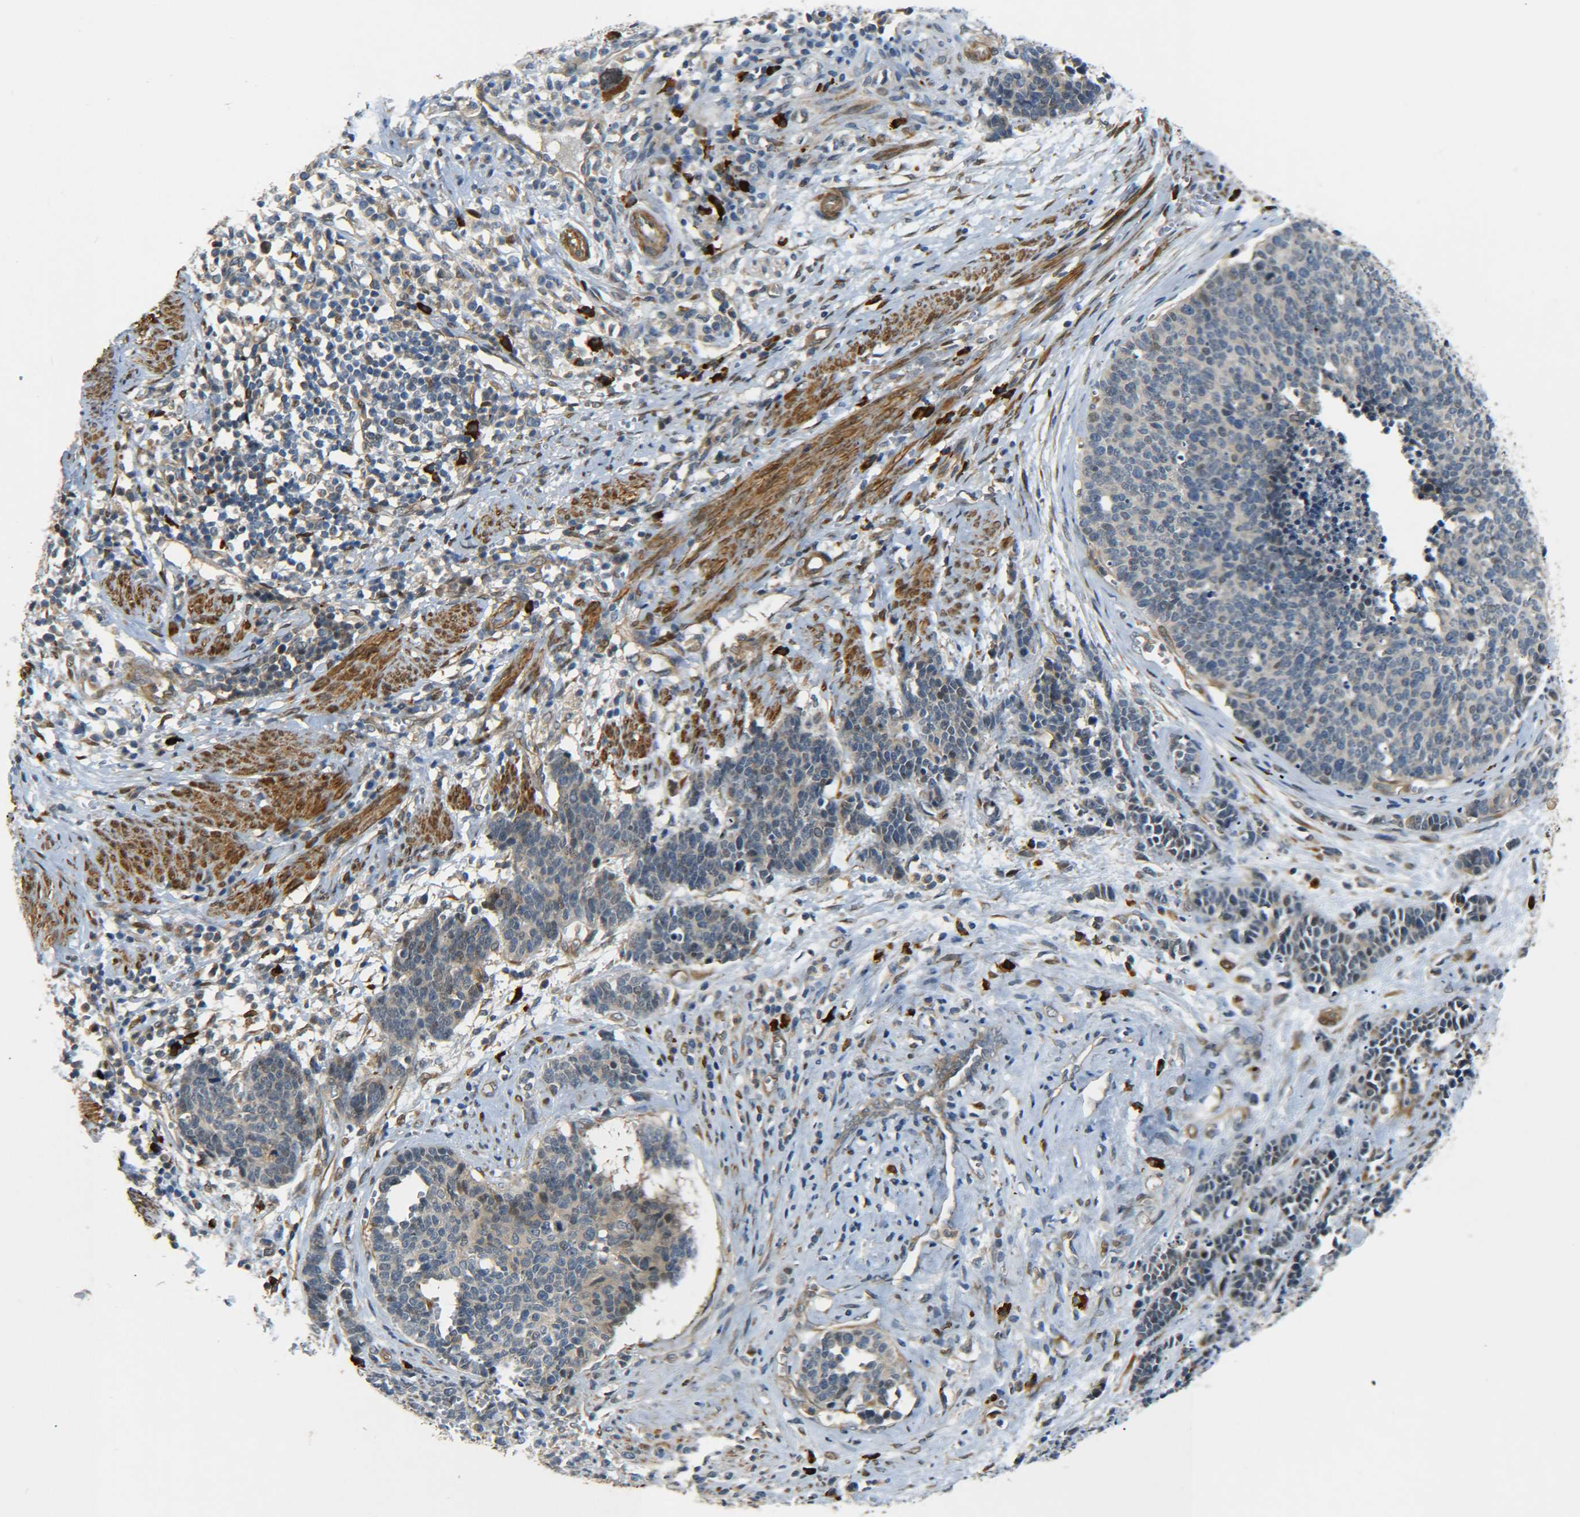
{"staining": {"intensity": "moderate", "quantity": "<25%", "location": "cytoplasmic/membranous,nuclear"}, "tissue": "cervical cancer", "cell_type": "Tumor cells", "image_type": "cancer", "snomed": [{"axis": "morphology", "description": "Squamous cell carcinoma, NOS"}, {"axis": "topography", "description": "Cervix"}], "caption": "Cervical squamous cell carcinoma tissue displays moderate cytoplasmic/membranous and nuclear positivity in about <25% of tumor cells, visualized by immunohistochemistry. The staining is performed using DAB brown chromogen to label protein expression. The nuclei are counter-stained blue using hematoxylin.", "gene": "MEIS1", "patient": {"sex": "female", "age": 35}}